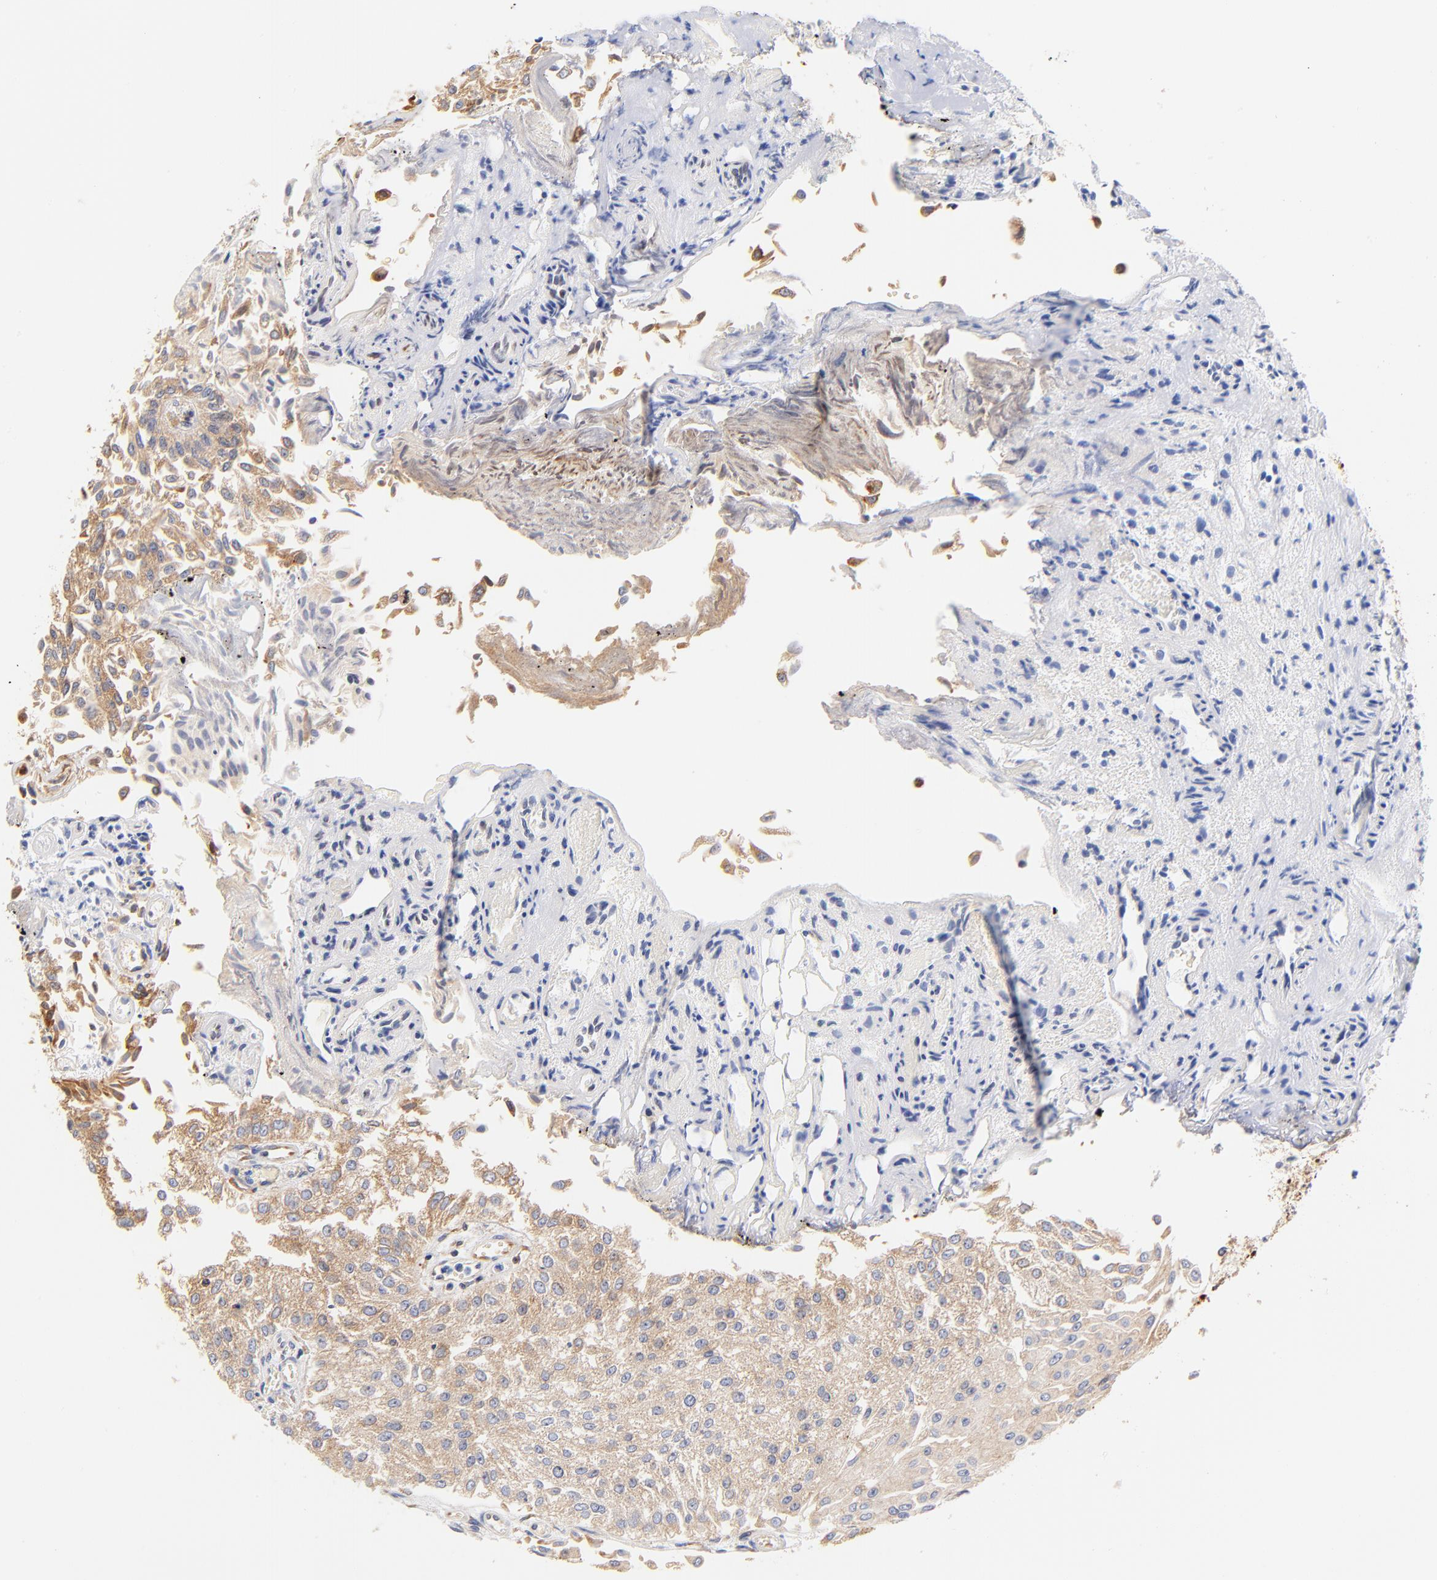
{"staining": {"intensity": "weak", "quantity": ">75%", "location": "cytoplasmic/membranous"}, "tissue": "urothelial cancer", "cell_type": "Tumor cells", "image_type": "cancer", "snomed": [{"axis": "morphology", "description": "Urothelial carcinoma, Low grade"}, {"axis": "topography", "description": "Urinary bladder"}], "caption": "The photomicrograph displays immunohistochemical staining of low-grade urothelial carcinoma. There is weak cytoplasmic/membranous expression is identified in about >75% of tumor cells. Immunohistochemistry (ihc) stains the protein in brown and the nuclei are stained blue.", "gene": "RPL27", "patient": {"sex": "male", "age": 86}}